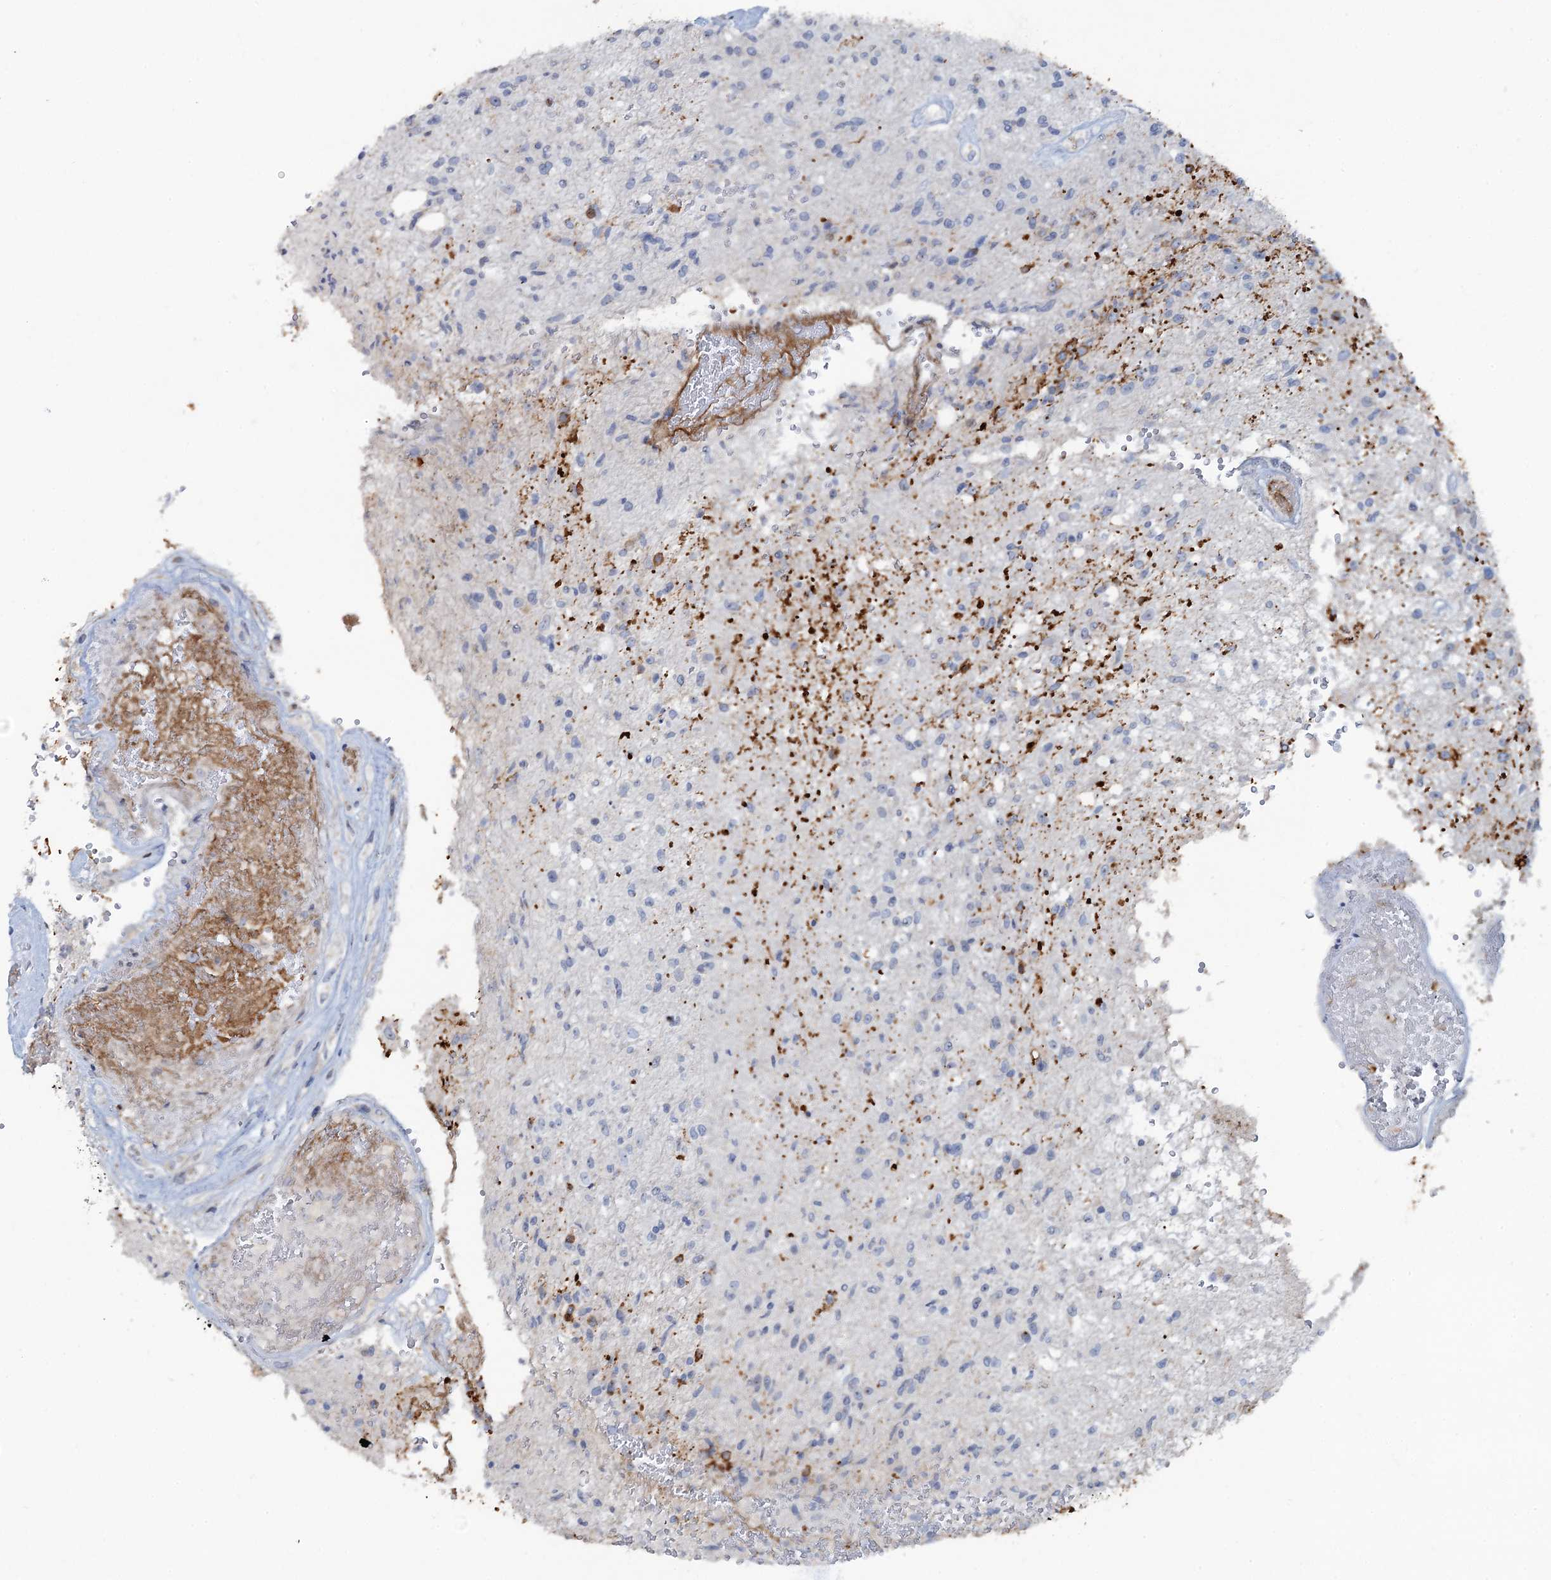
{"staining": {"intensity": "negative", "quantity": "none", "location": "none"}, "tissue": "glioma", "cell_type": "Tumor cells", "image_type": "cancer", "snomed": [{"axis": "morphology", "description": "Glioma, malignant, High grade"}, {"axis": "topography", "description": "Brain"}], "caption": "Immunohistochemistry (IHC) of malignant glioma (high-grade) shows no expression in tumor cells. (DAB IHC, high magnification).", "gene": "PLLP", "patient": {"sex": "male", "age": 56}}